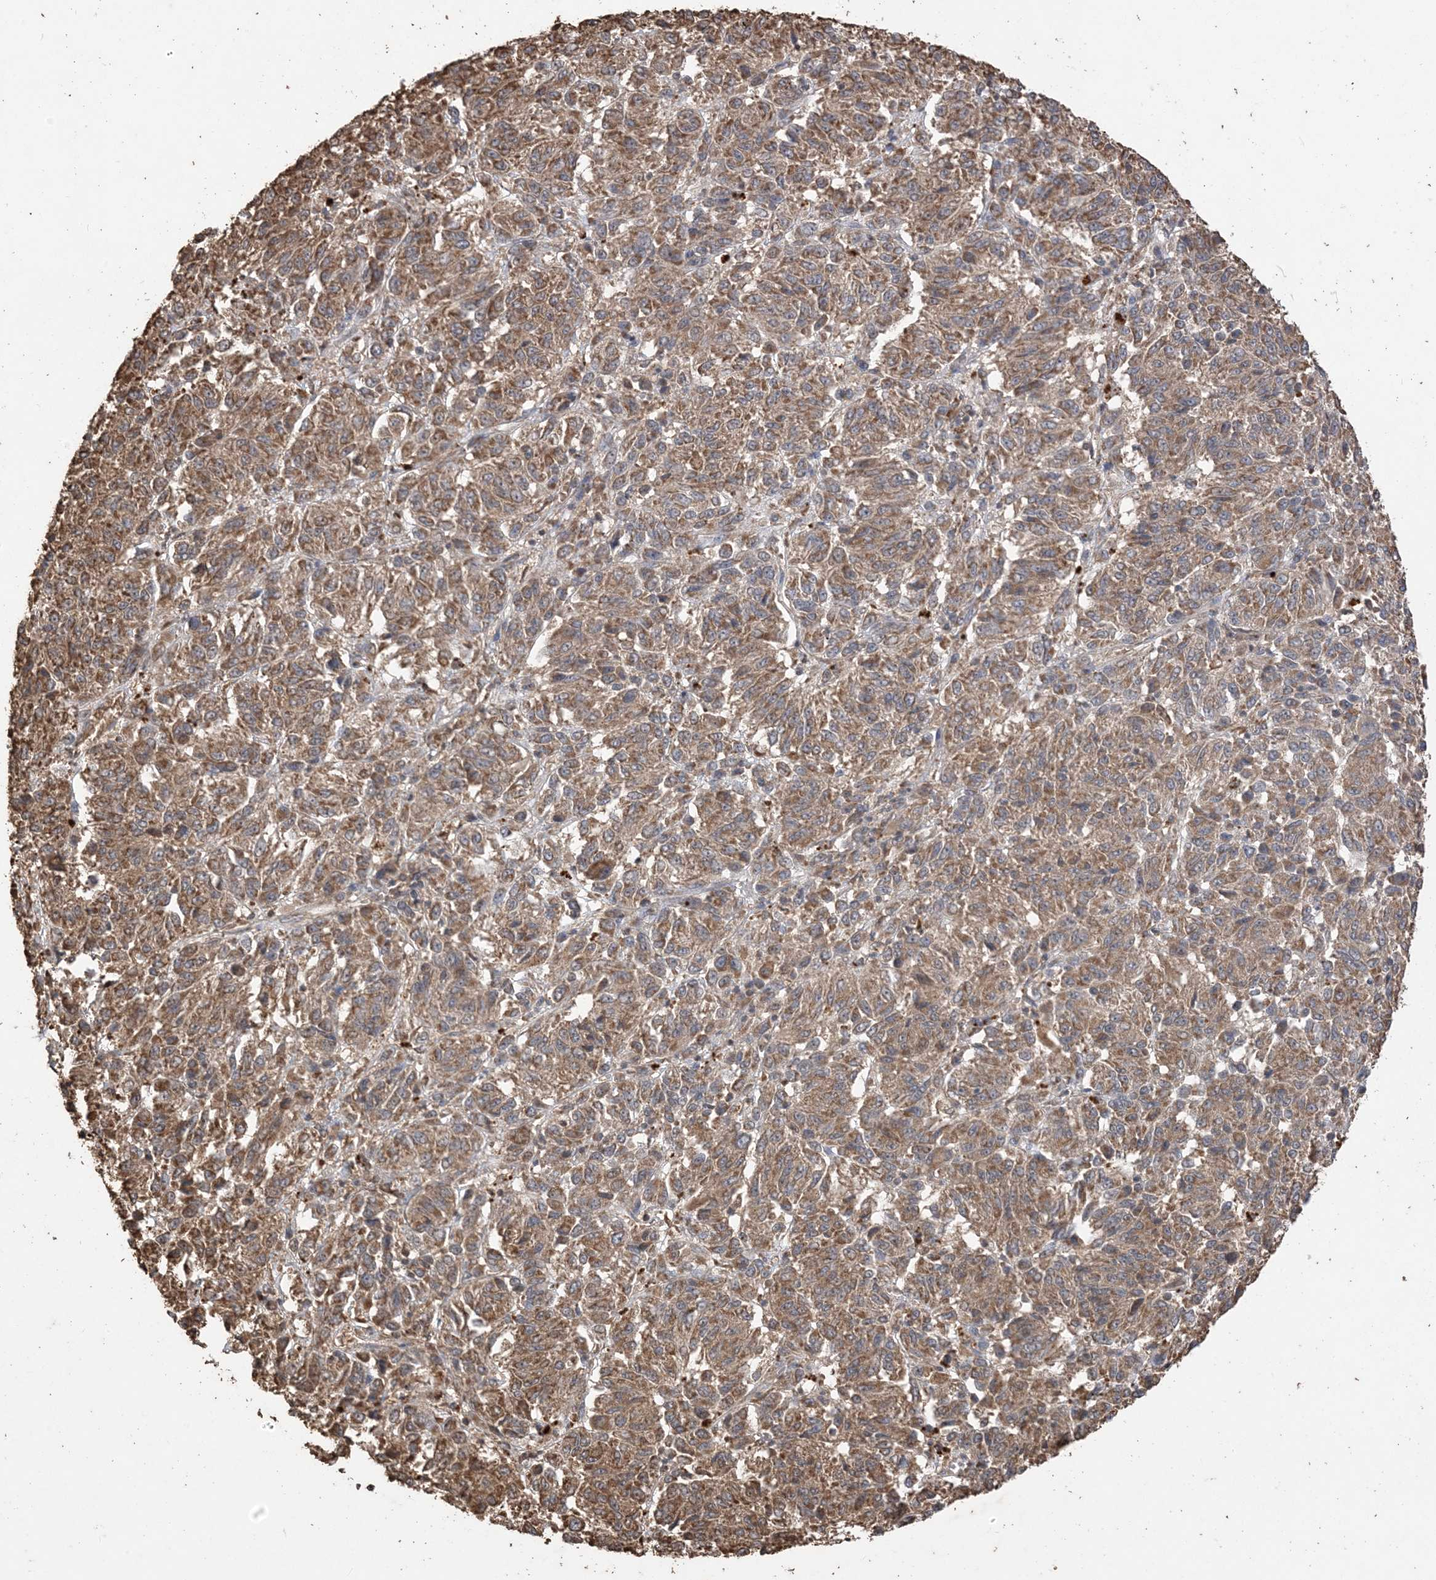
{"staining": {"intensity": "moderate", "quantity": ">75%", "location": "cytoplasmic/membranous"}, "tissue": "melanoma", "cell_type": "Tumor cells", "image_type": "cancer", "snomed": [{"axis": "morphology", "description": "Malignant melanoma, Metastatic site"}, {"axis": "topography", "description": "Lung"}], "caption": "This is a micrograph of IHC staining of melanoma, which shows moderate staining in the cytoplasmic/membranous of tumor cells.", "gene": "HPS4", "patient": {"sex": "male", "age": 64}}